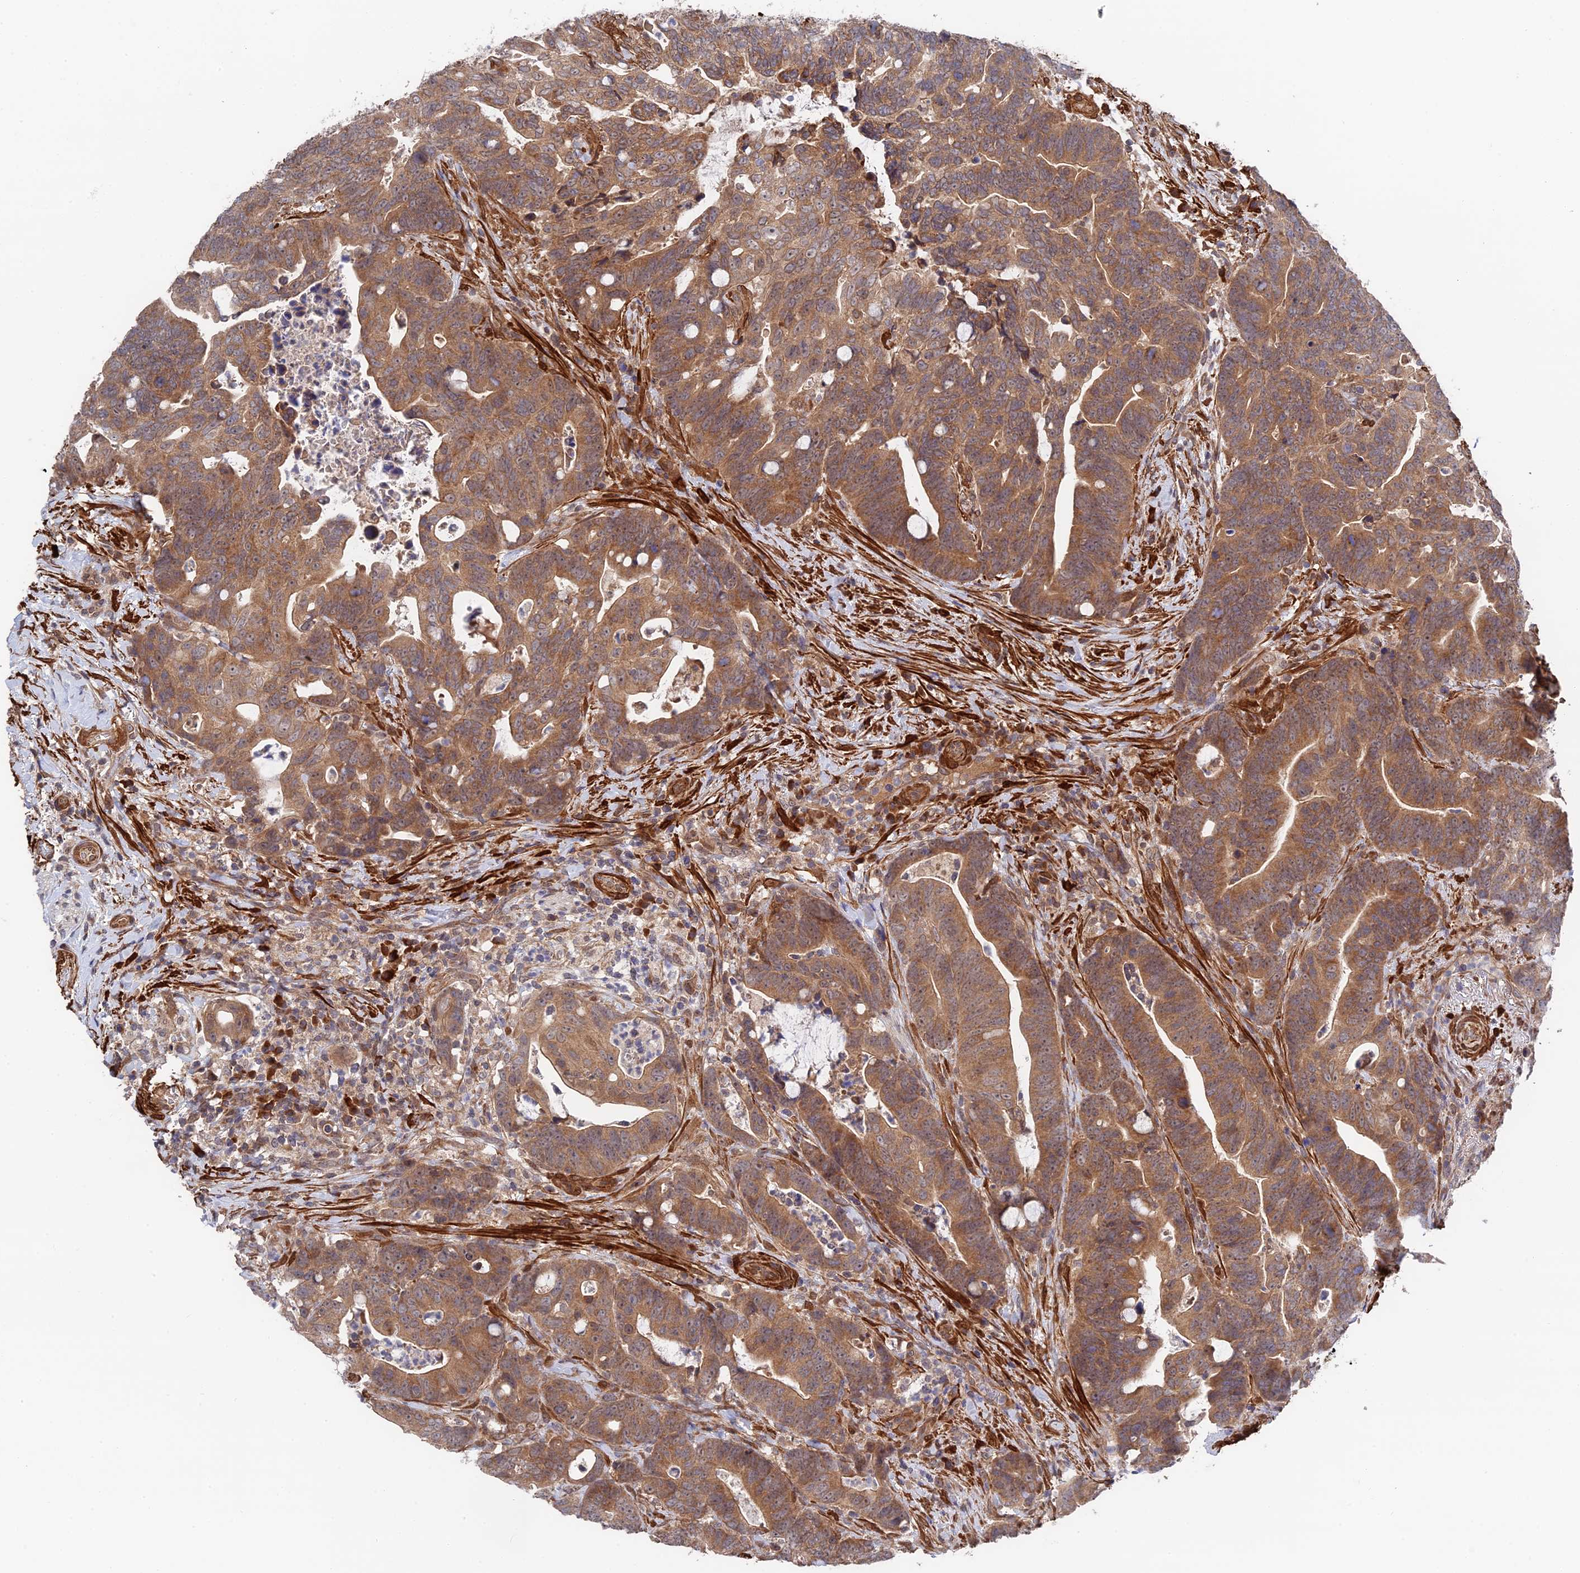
{"staining": {"intensity": "moderate", "quantity": ">75%", "location": "cytoplasmic/membranous"}, "tissue": "colorectal cancer", "cell_type": "Tumor cells", "image_type": "cancer", "snomed": [{"axis": "morphology", "description": "Adenocarcinoma, NOS"}, {"axis": "topography", "description": "Colon"}], "caption": "Immunohistochemistry (IHC) photomicrograph of neoplastic tissue: adenocarcinoma (colorectal) stained using immunohistochemistry (IHC) demonstrates medium levels of moderate protein expression localized specifically in the cytoplasmic/membranous of tumor cells, appearing as a cytoplasmic/membranous brown color.", "gene": "ZNF320", "patient": {"sex": "female", "age": 82}}